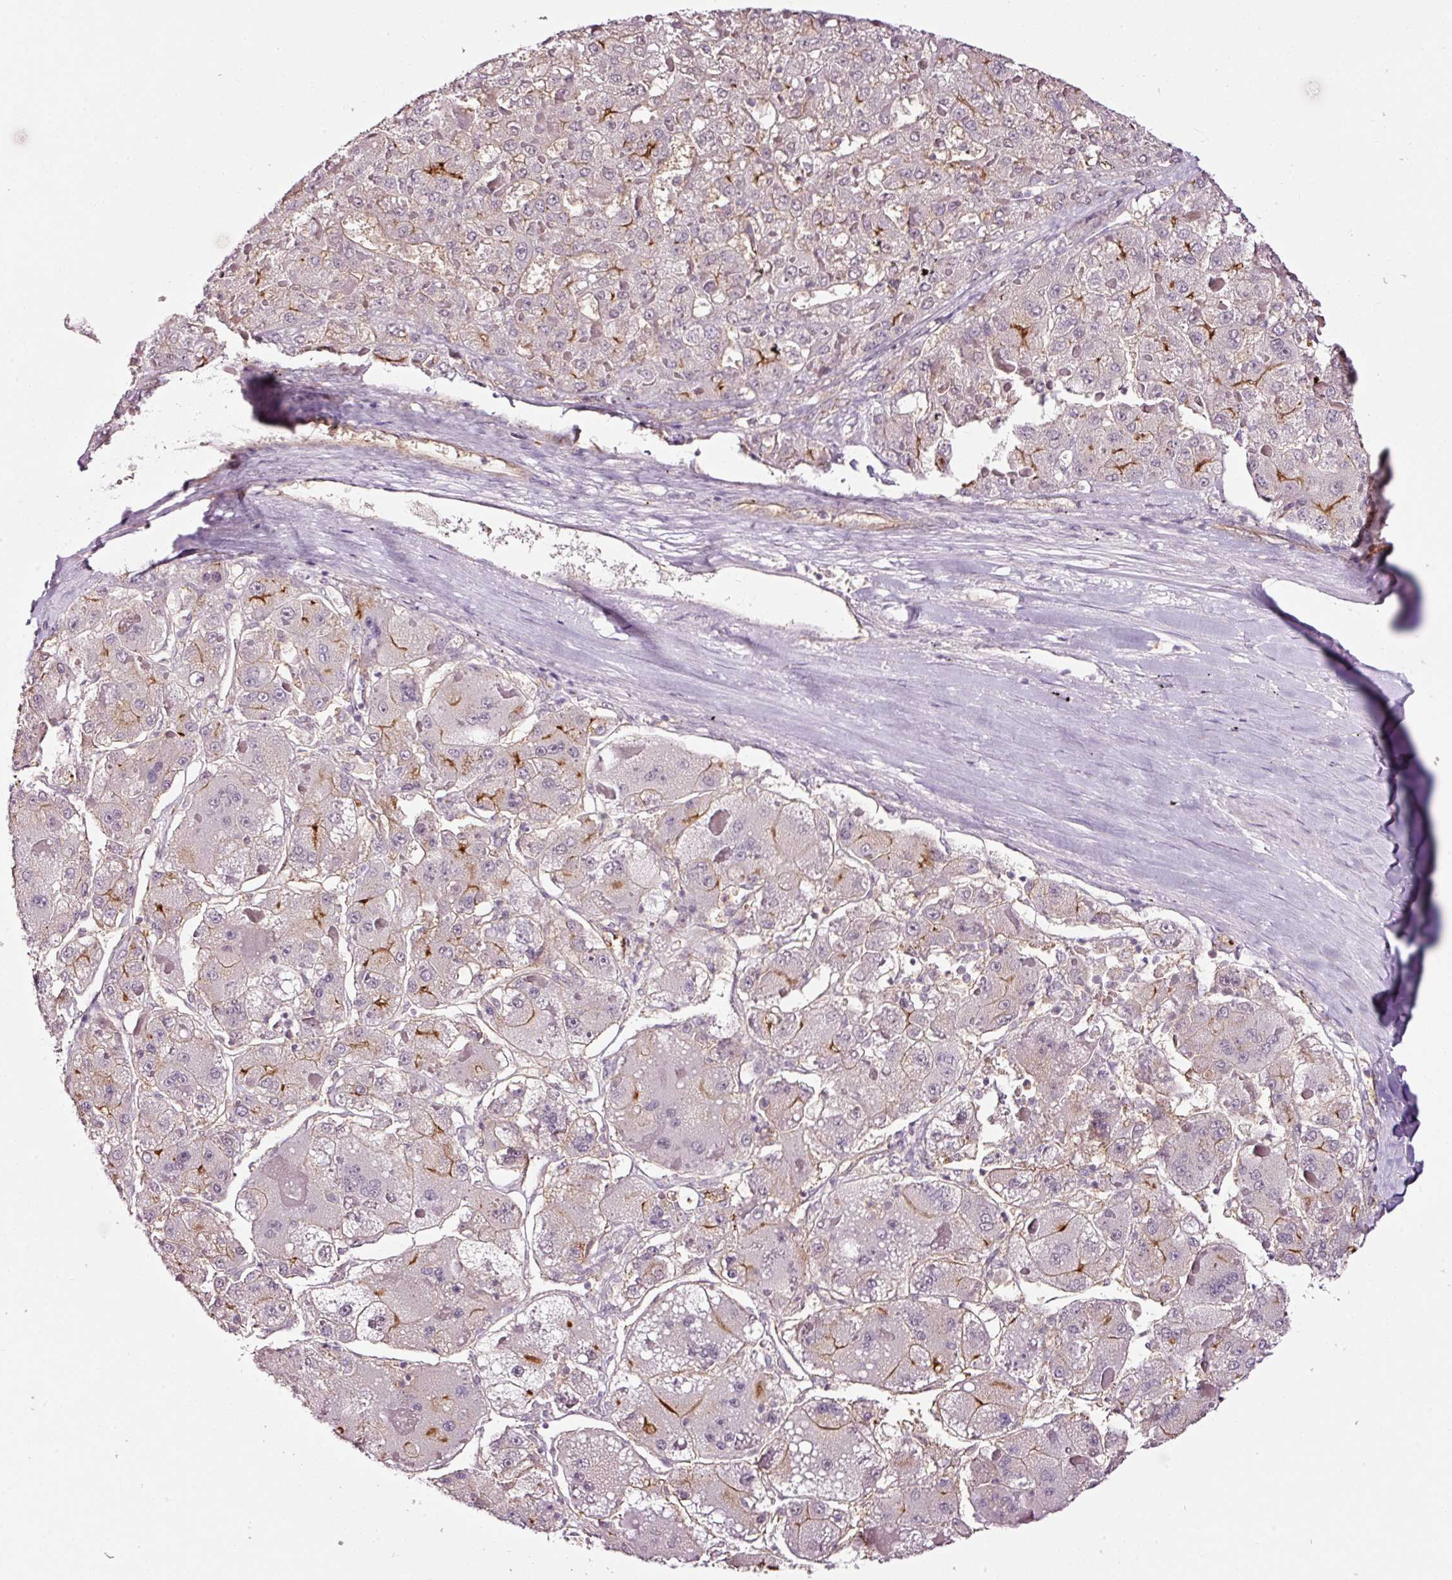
{"staining": {"intensity": "moderate", "quantity": "<25%", "location": "cytoplasmic/membranous"}, "tissue": "liver cancer", "cell_type": "Tumor cells", "image_type": "cancer", "snomed": [{"axis": "morphology", "description": "Carcinoma, Hepatocellular, NOS"}, {"axis": "topography", "description": "Liver"}], "caption": "Protein staining of liver cancer (hepatocellular carcinoma) tissue demonstrates moderate cytoplasmic/membranous staining in about <25% of tumor cells.", "gene": "ABCB4", "patient": {"sex": "female", "age": 73}}